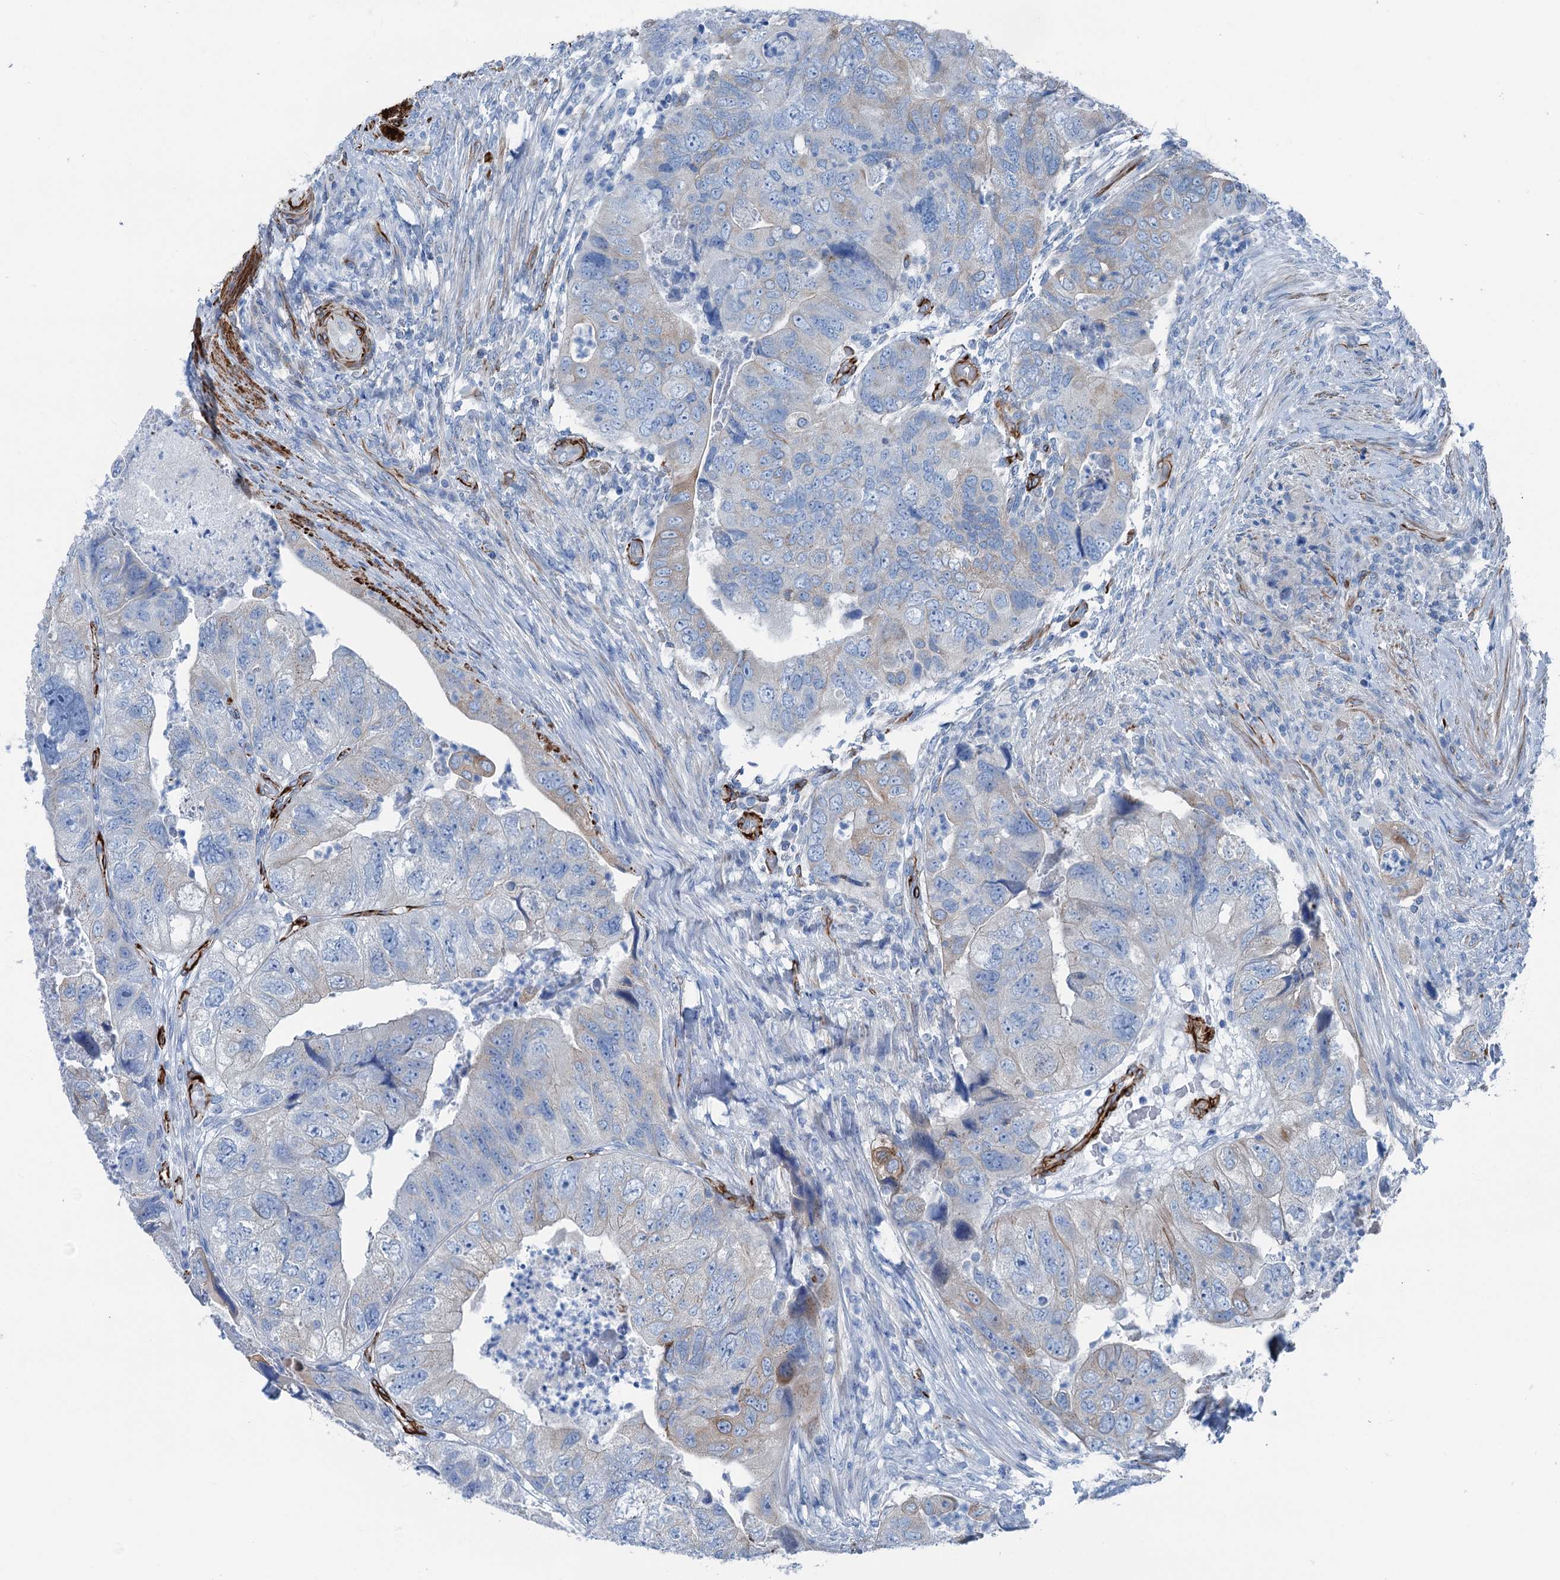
{"staining": {"intensity": "weak", "quantity": "<25%", "location": "cytoplasmic/membranous"}, "tissue": "colorectal cancer", "cell_type": "Tumor cells", "image_type": "cancer", "snomed": [{"axis": "morphology", "description": "Adenocarcinoma, NOS"}, {"axis": "topography", "description": "Rectum"}], "caption": "This photomicrograph is of adenocarcinoma (colorectal) stained with immunohistochemistry to label a protein in brown with the nuclei are counter-stained blue. There is no staining in tumor cells.", "gene": "CALCOCO1", "patient": {"sex": "male", "age": 63}}